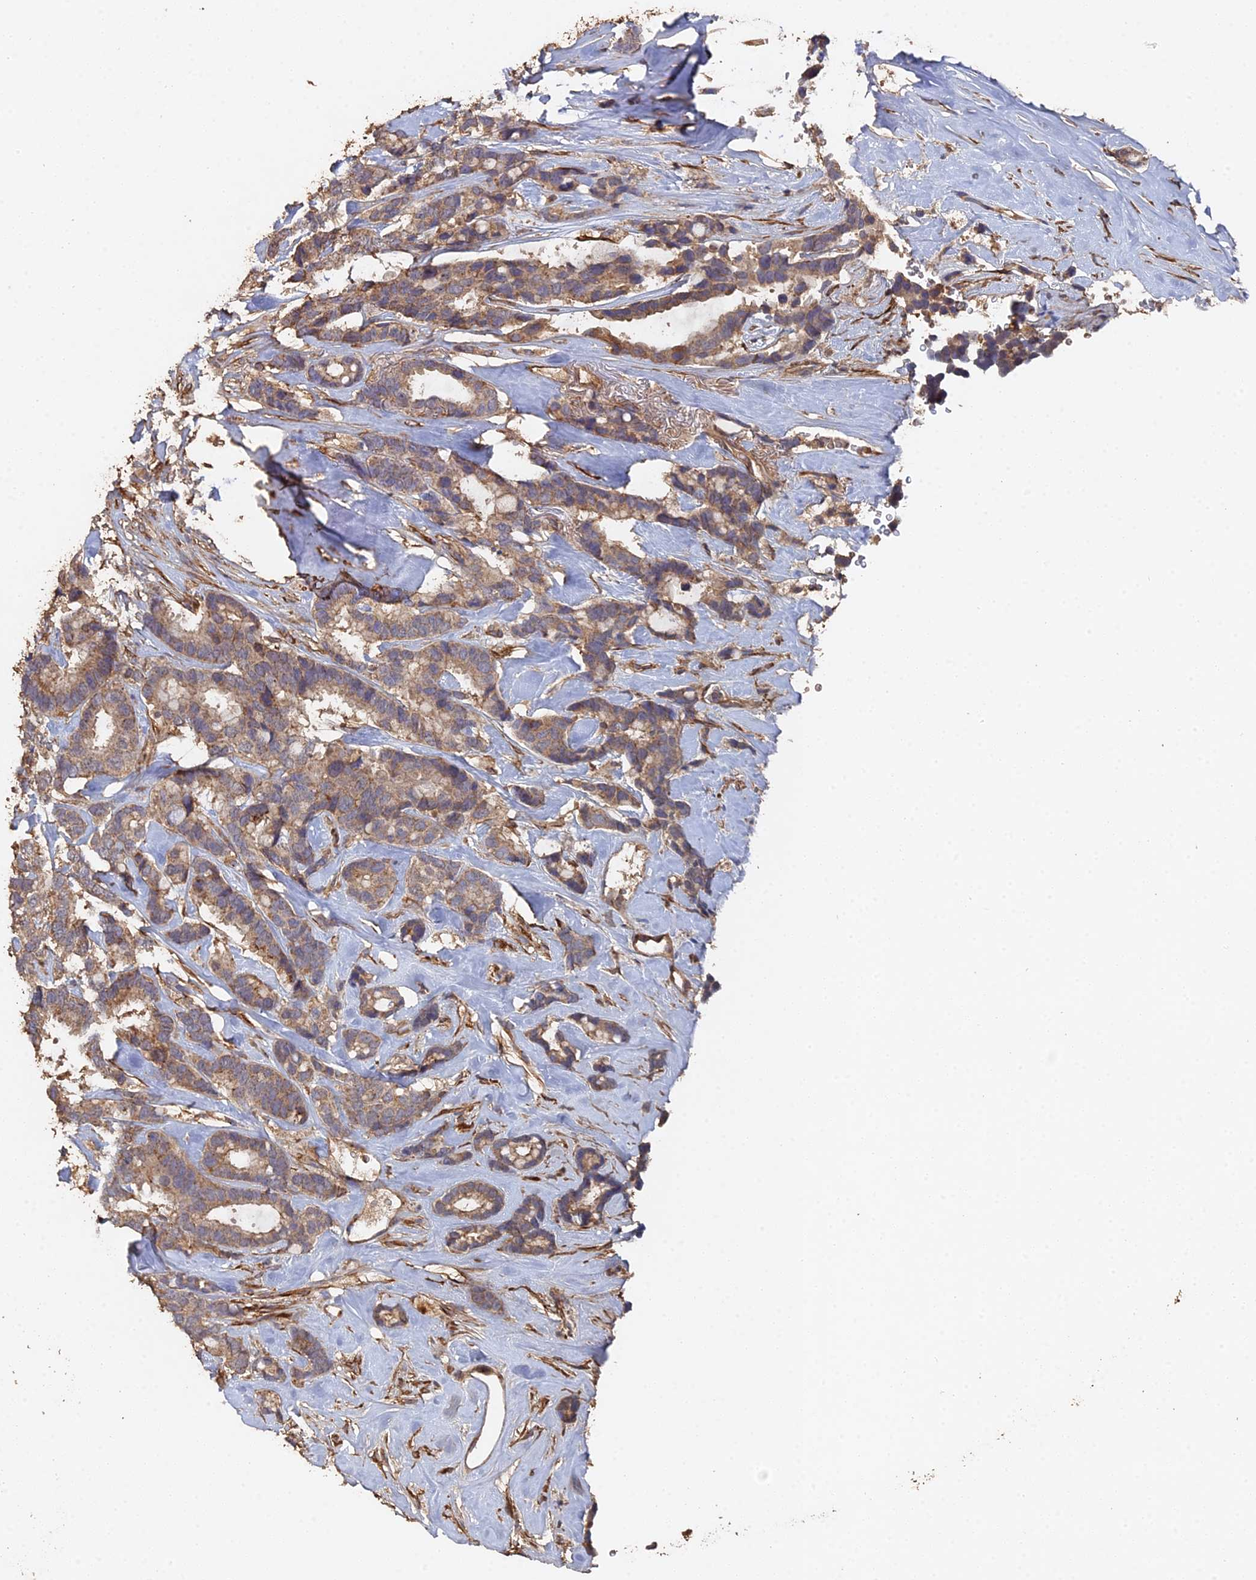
{"staining": {"intensity": "moderate", "quantity": ">75%", "location": "cytoplasmic/membranous"}, "tissue": "breast cancer", "cell_type": "Tumor cells", "image_type": "cancer", "snomed": [{"axis": "morphology", "description": "Duct carcinoma"}, {"axis": "topography", "description": "Breast"}], "caption": "Breast infiltrating ductal carcinoma stained with a brown dye displays moderate cytoplasmic/membranous positive expression in about >75% of tumor cells.", "gene": "SPANXN4", "patient": {"sex": "female", "age": 87}}